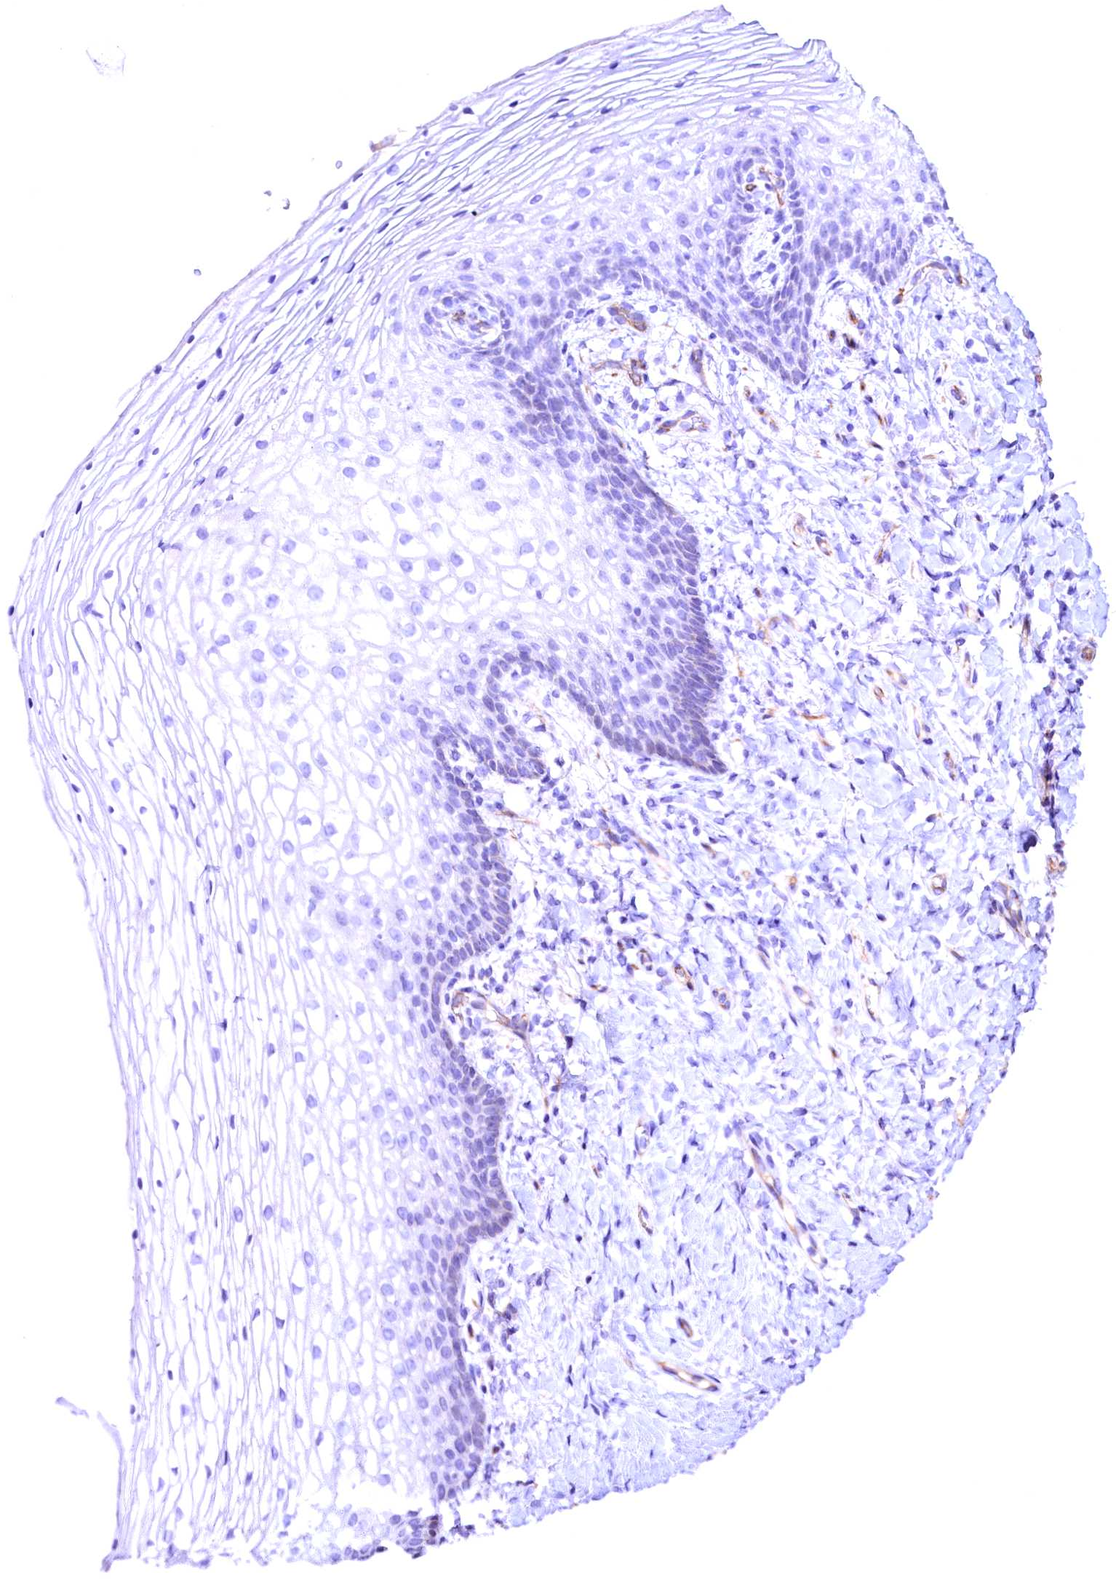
{"staining": {"intensity": "negative", "quantity": "none", "location": "none"}, "tissue": "vagina", "cell_type": "Squamous epithelial cells", "image_type": "normal", "snomed": [{"axis": "morphology", "description": "Normal tissue, NOS"}, {"axis": "topography", "description": "Vagina"}], "caption": "Protein analysis of unremarkable vagina reveals no significant staining in squamous epithelial cells. The staining was performed using DAB to visualize the protein expression in brown, while the nuclei were stained in blue with hematoxylin (Magnification: 20x).", "gene": "SLF1", "patient": {"sex": "female", "age": 60}}